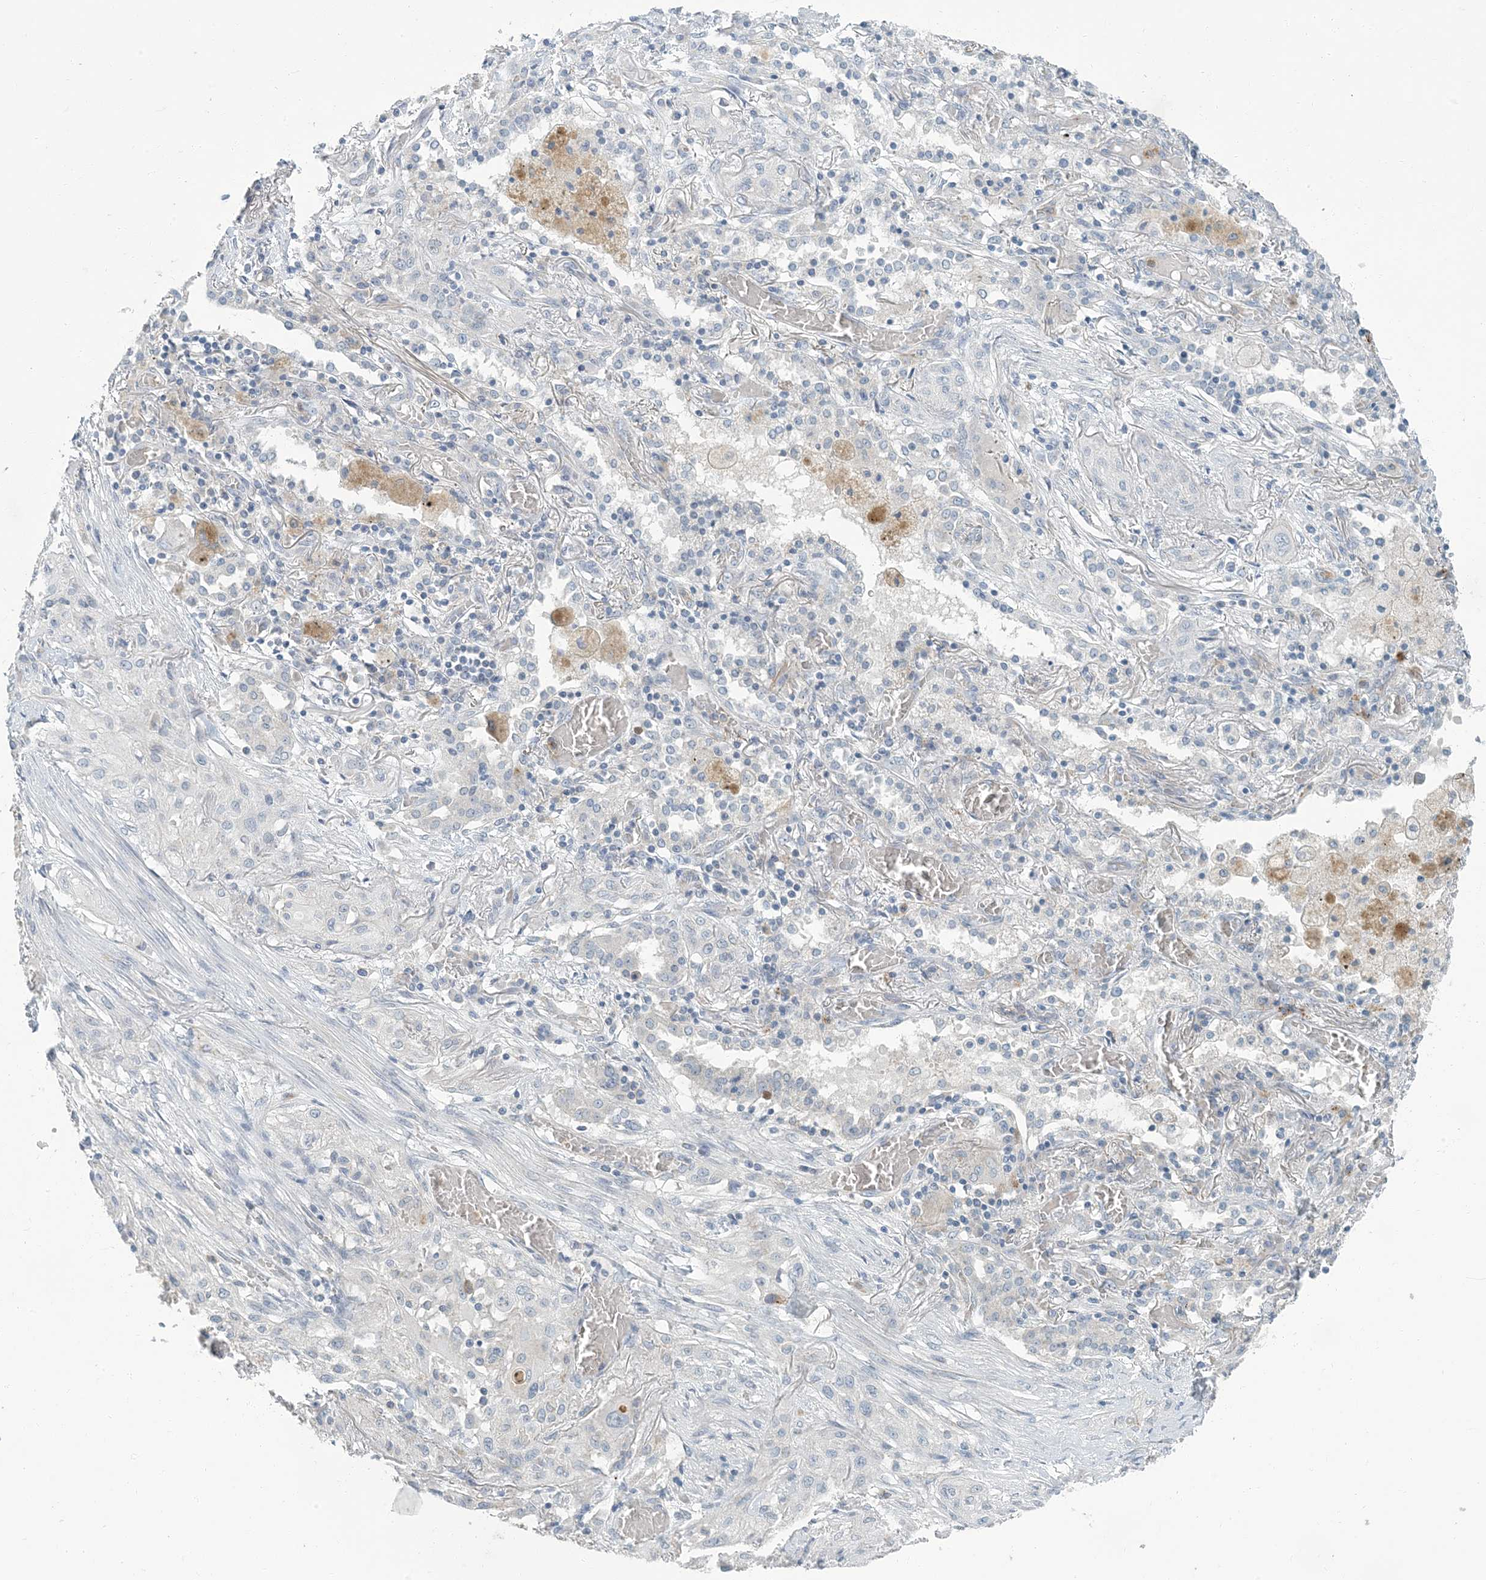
{"staining": {"intensity": "negative", "quantity": "none", "location": "none"}, "tissue": "lung cancer", "cell_type": "Tumor cells", "image_type": "cancer", "snomed": [{"axis": "morphology", "description": "Squamous cell carcinoma, NOS"}, {"axis": "topography", "description": "Lung"}], "caption": "Protein analysis of lung cancer reveals no significant expression in tumor cells.", "gene": "EPHA4", "patient": {"sex": "female", "age": 47}}